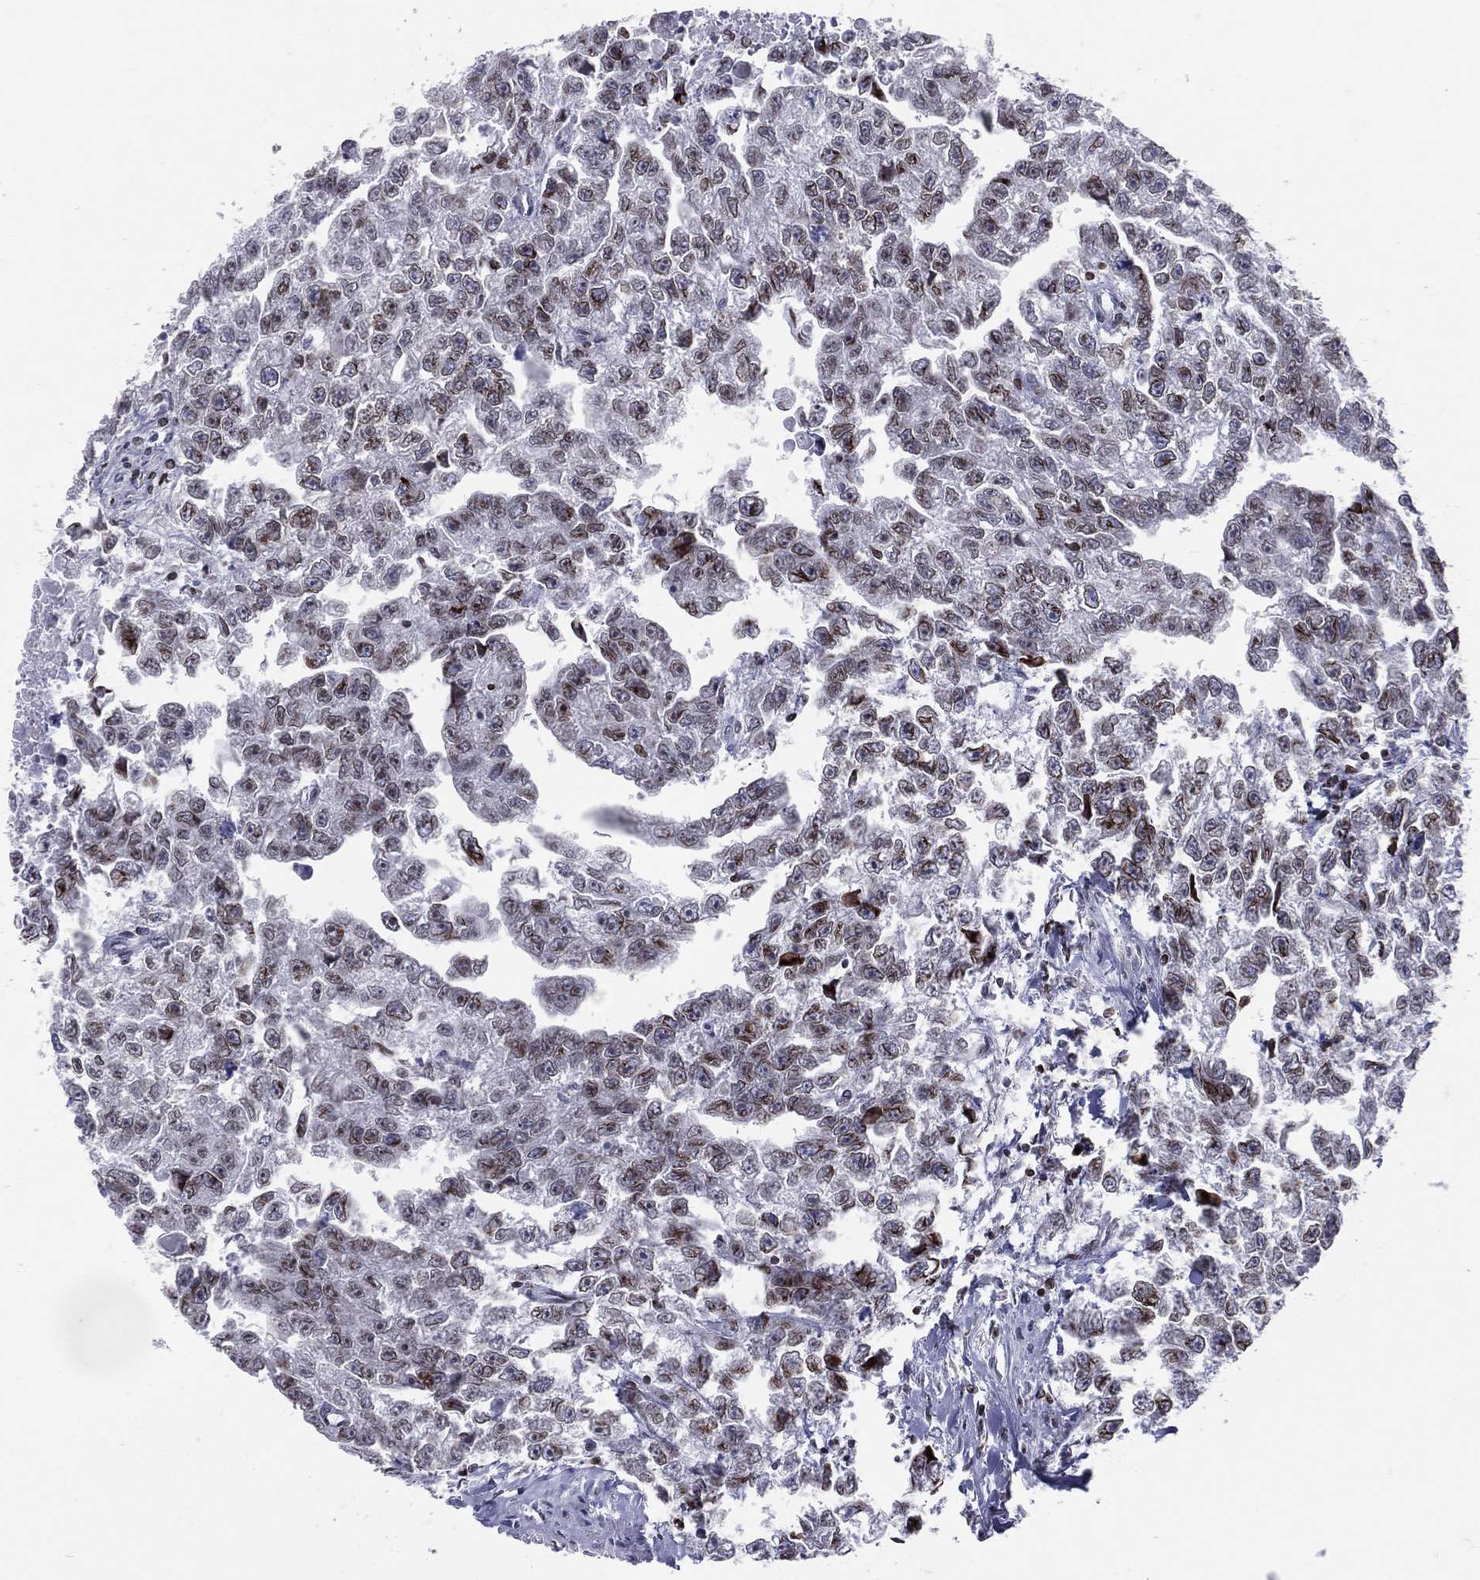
{"staining": {"intensity": "moderate", "quantity": "<25%", "location": "nuclear"}, "tissue": "testis cancer", "cell_type": "Tumor cells", "image_type": "cancer", "snomed": [{"axis": "morphology", "description": "Carcinoma, Embryonal, NOS"}, {"axis": "morphology", "description": "Teratoma, malignant, NOS"}, {"axis": "topography", "description": "Testis"}], "caption": "Immunohistochemical staining of embryonal carcinoma (testis) reveals low levels of moderate nuclear protein expression in about <25% of tumor cells.", "gene": "DBF4B", "patient": {"sex": "male", "age": 44}}